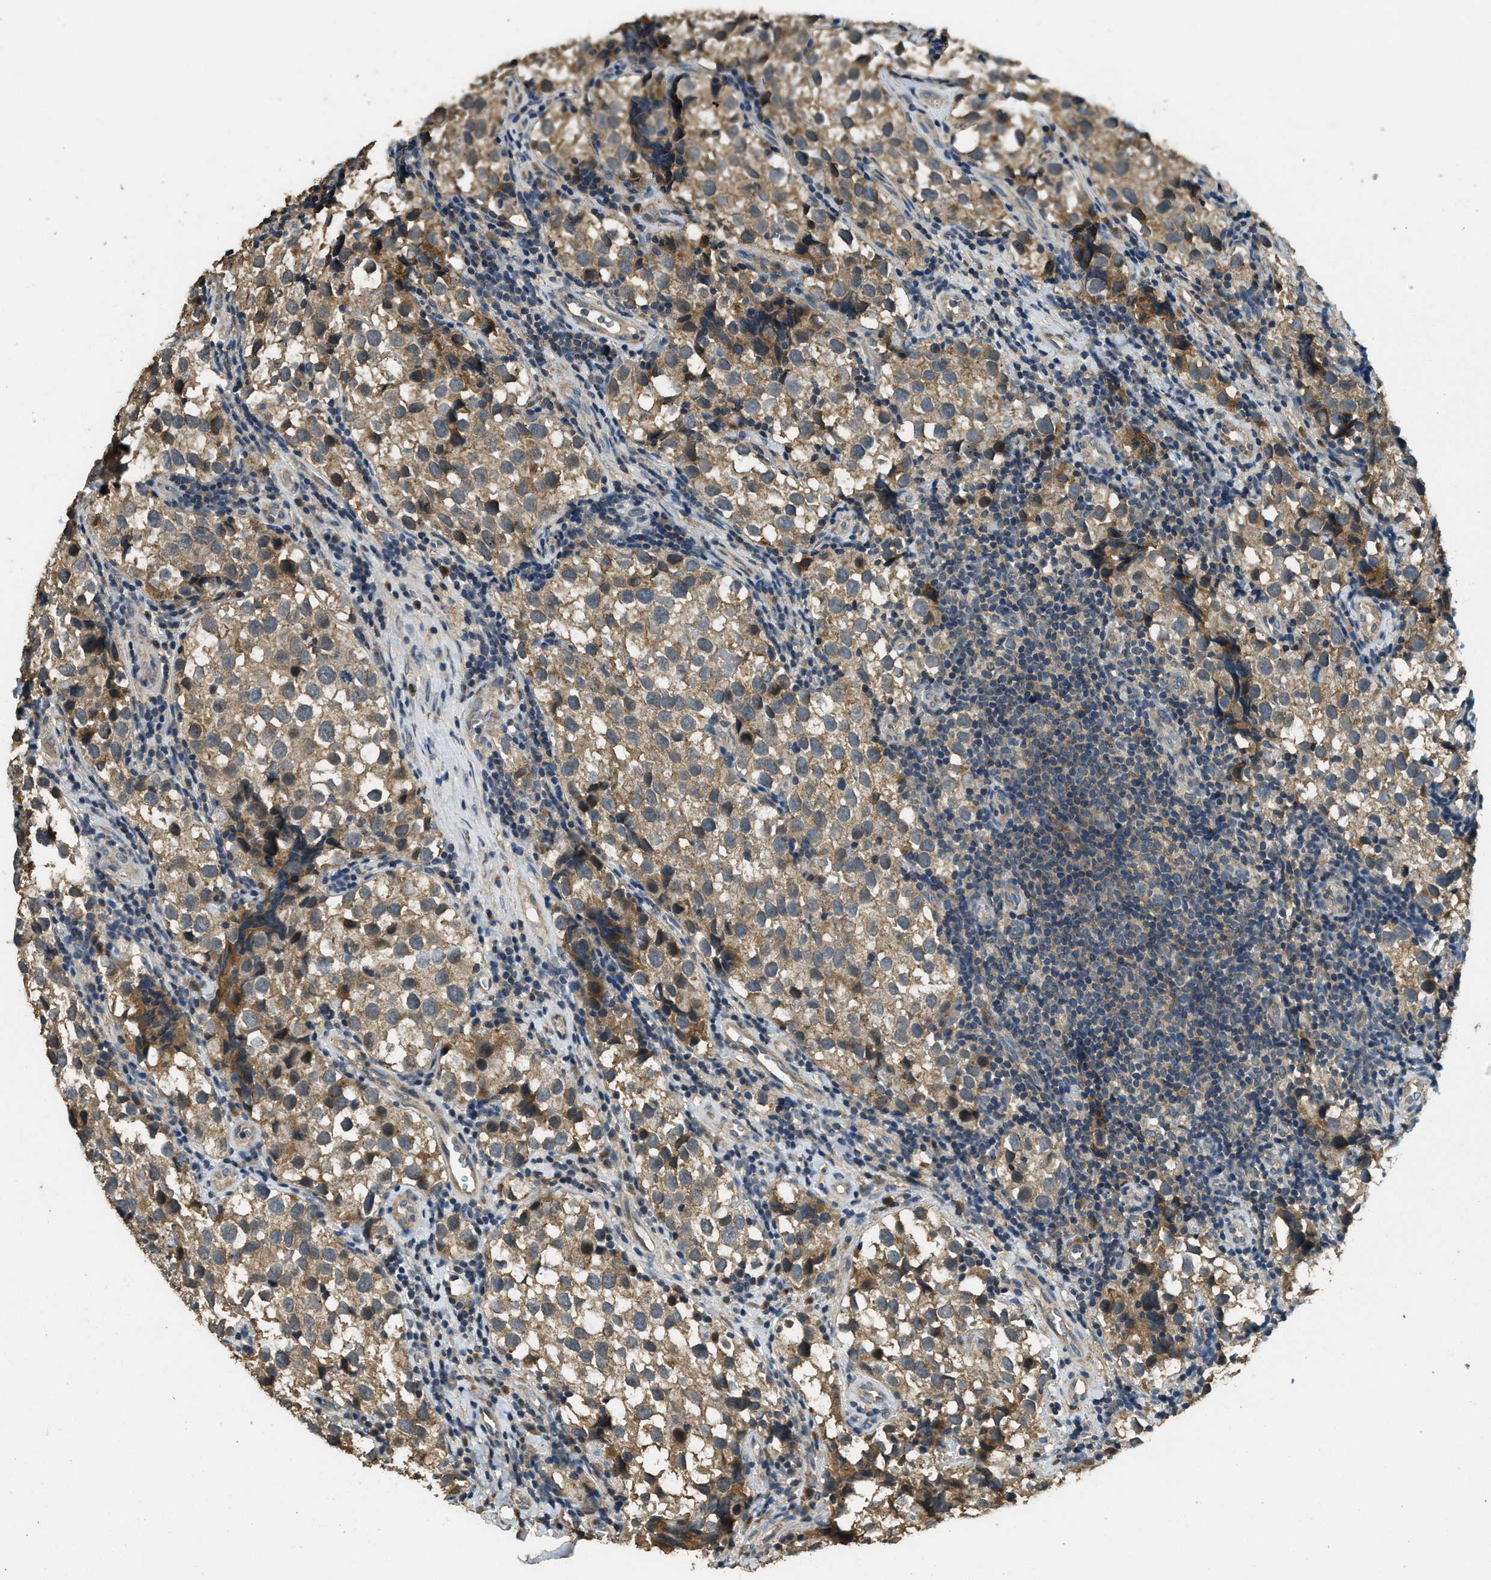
{"staining": {"intensity": "moderate", "quantity": ">75%", "location": "cytoplasmic/membranous"}, "tissue": "testis cancer", "cell_type": "Tumor cells", "image_type": "cancer", "snomed": [{"axis": "morphology", "description": "Seminoma, NOS"}, {"axis": "topography", "description": "Testis"}], "caption": "Seminoma (testis) stained with DAB immunohistochemistry shows medium levels of moderate cytoplasmic/membranous expression in approximately >75% of tumor cells. The staining was performed using DAB (3,3'-diaminobenzidine) to visualize the protein expression in brown, while the nuclei were stained in blue with hematoxylin (Magnification: 20x).", "gene": "CD276", "patient": {"sex": "male", "age": 39}}